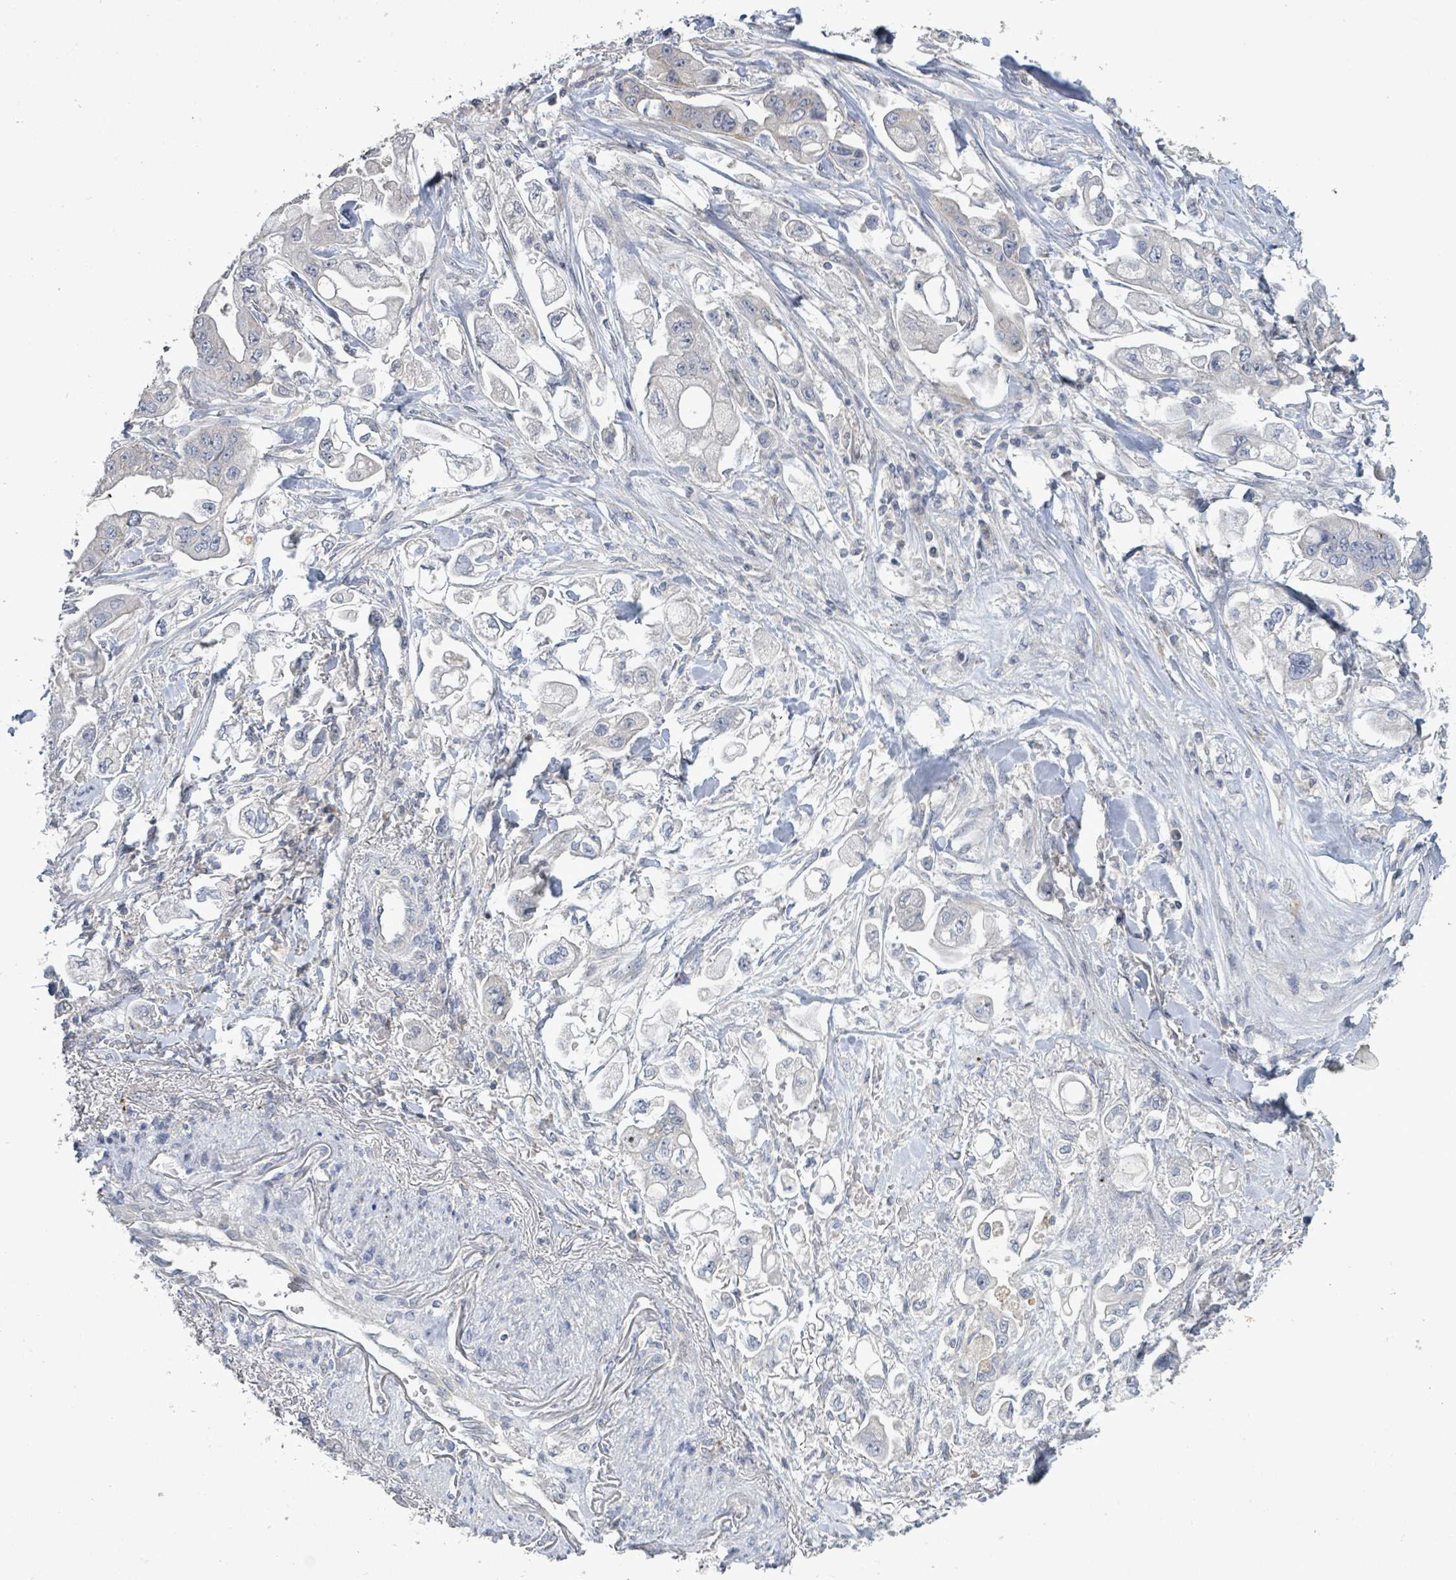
{"staining": {"intensity": "negative", "quantity": "none", "location": "none"}, "tissue": "stomach cancer", "cell_type": "Tumor cells", "image_type": "cancer", "snomed": [{"axis": "morphology", "description": "Adenocarcinoma, NOS"}, {"axis": "topography", "description": "Stomach"}], "caption": "High power microscopy image of an IHC histopathology image of stomach adenocarcinoma, revealing no significant expression in tumor cells.", "gene": "LILRA4", "patient": {"sex": "male", "age": 62}}